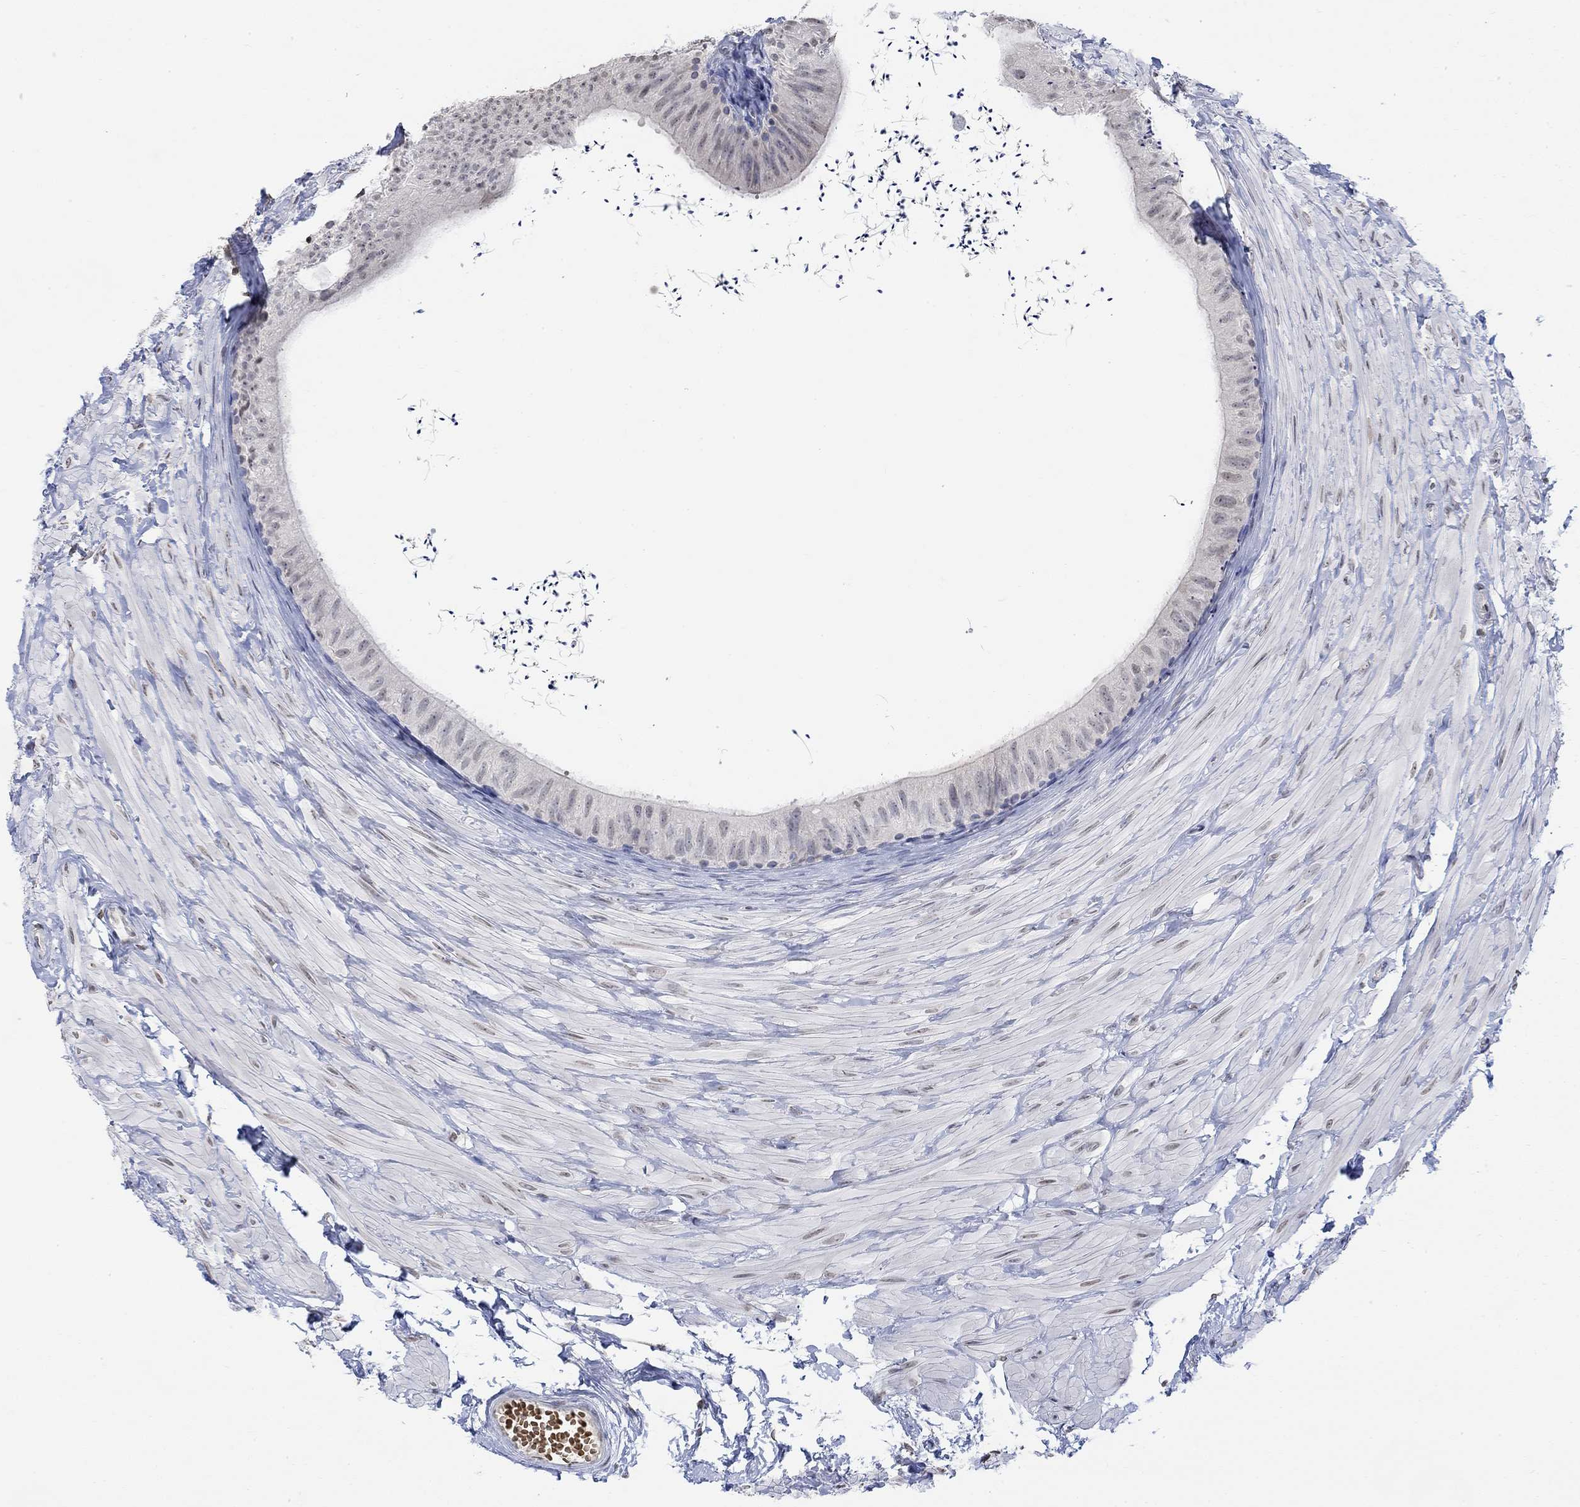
{"staining": {"intensity": "negative", "quantity": "none", "location": "none"}, "tissue": "epididymis", "cell_type": "Glandular cells", "image_type": "normal", "snomed": [{"axis": "morphology", "description": "Normal tissue, NOS"}, {"axis": "topography", "description": "Epididymis"}], "caption": "High magnification brightfield microscopy of unremarkable epididymis stained with DAB (brown) and counterstained with hematoxylin (blue): glandular cells show no significant expression.", "gene": "TMEM255A", "patient": {"sex": "male", "age": 32}}